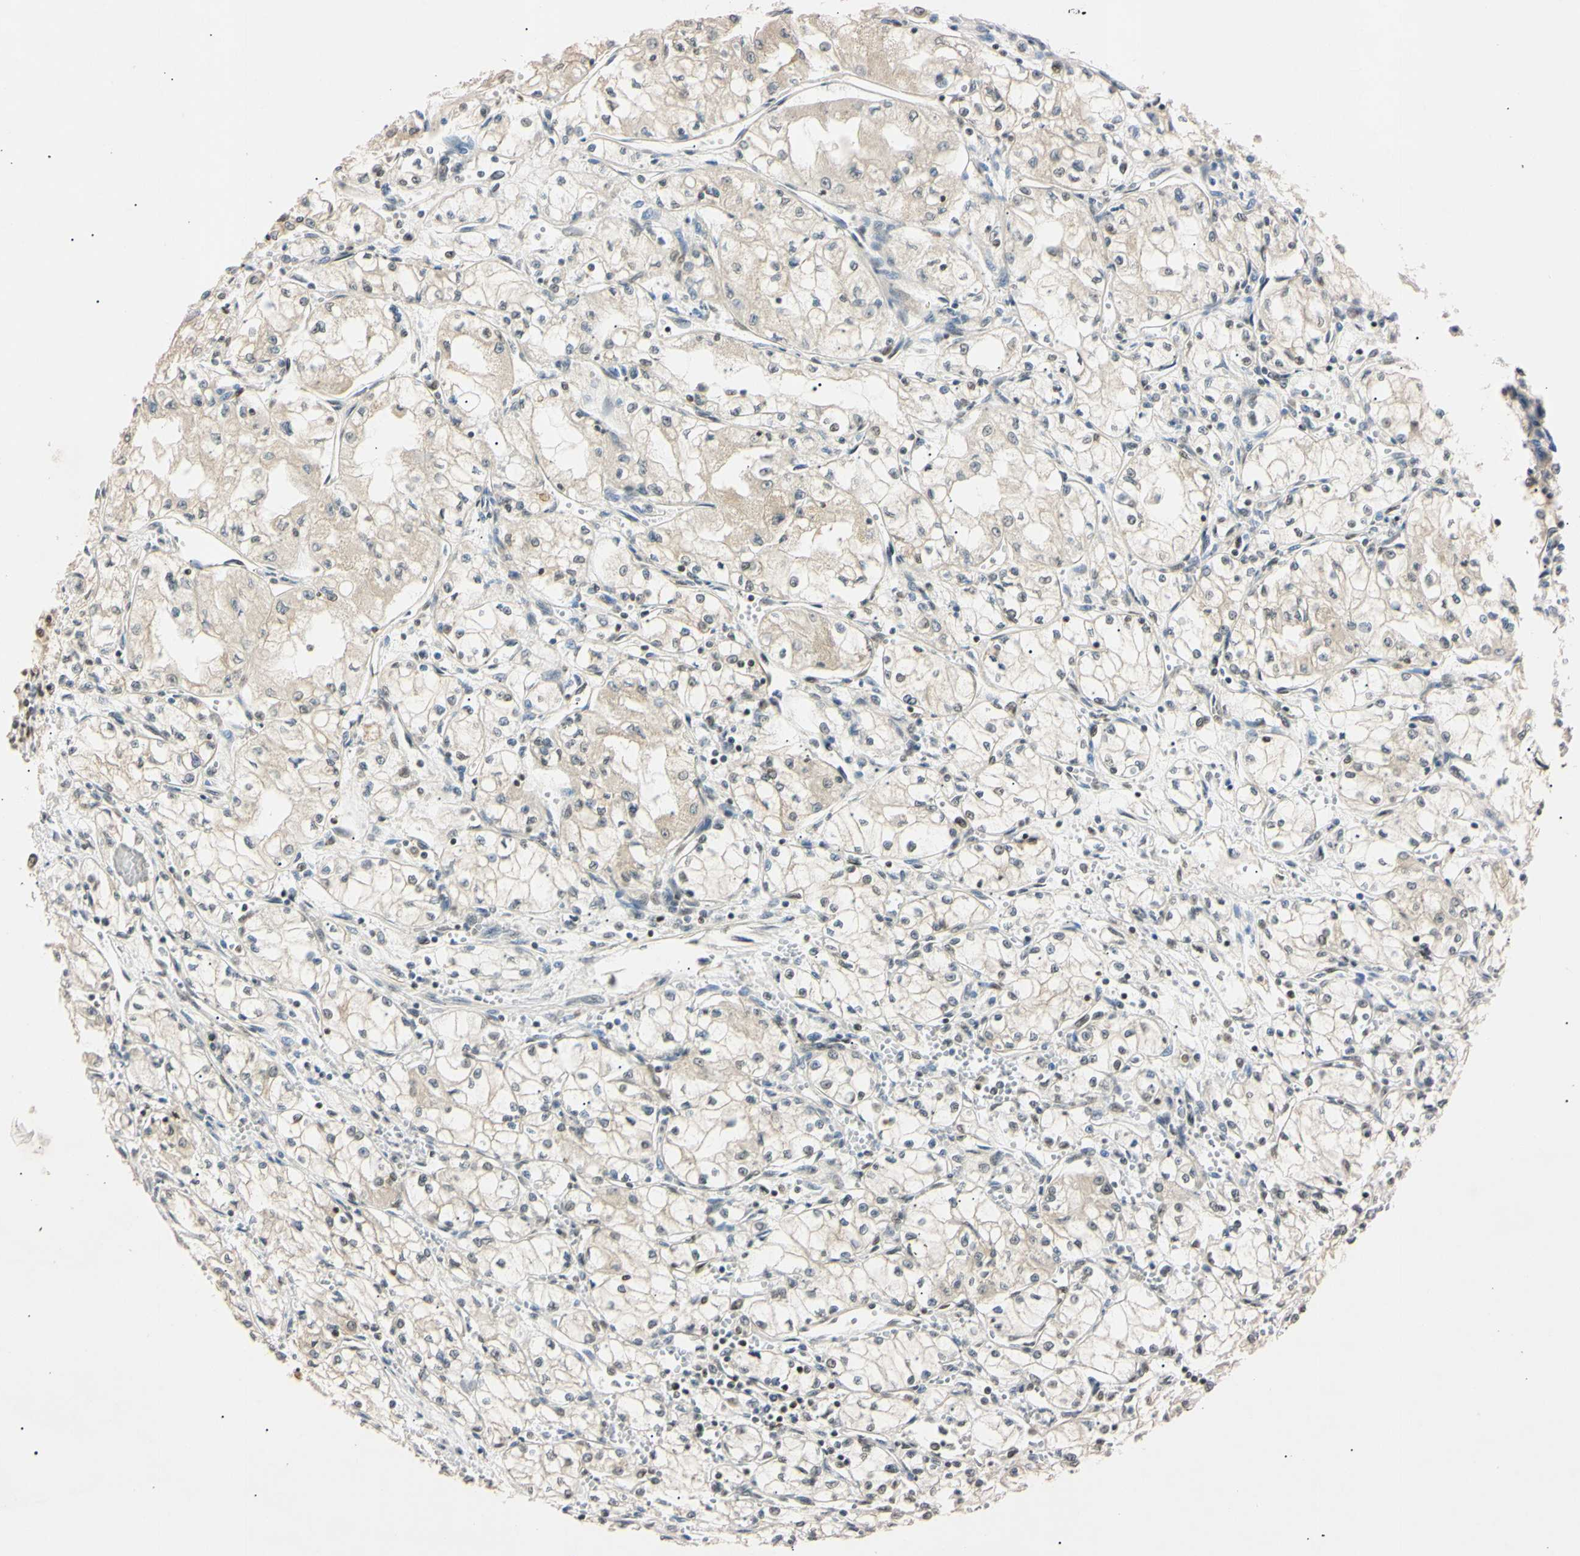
{"staining": {"intensity": "weak", "quantity": "<25%", "location": "cytoplasmic/membranous"}, "tissue": "renal cancer", "cell_type": "Tumor cells", "image_type": "cancer", "snomed": [{"axis": "morphology", "description": "Normal tissue, NOS"}, {"axis": "morphology", "description": "Adenocarcinoma, NOS"}, {"axis": "topography", "description": "Kidney"}], "caption": "A high-resolution histopathology image shows immunohistochemistry (IHC) staining of renal adenocarcinoma, which displays no significant expression in tumor cells.", "gene": "SMARCA5", "patient": {"sex": "male", "age": 59}}